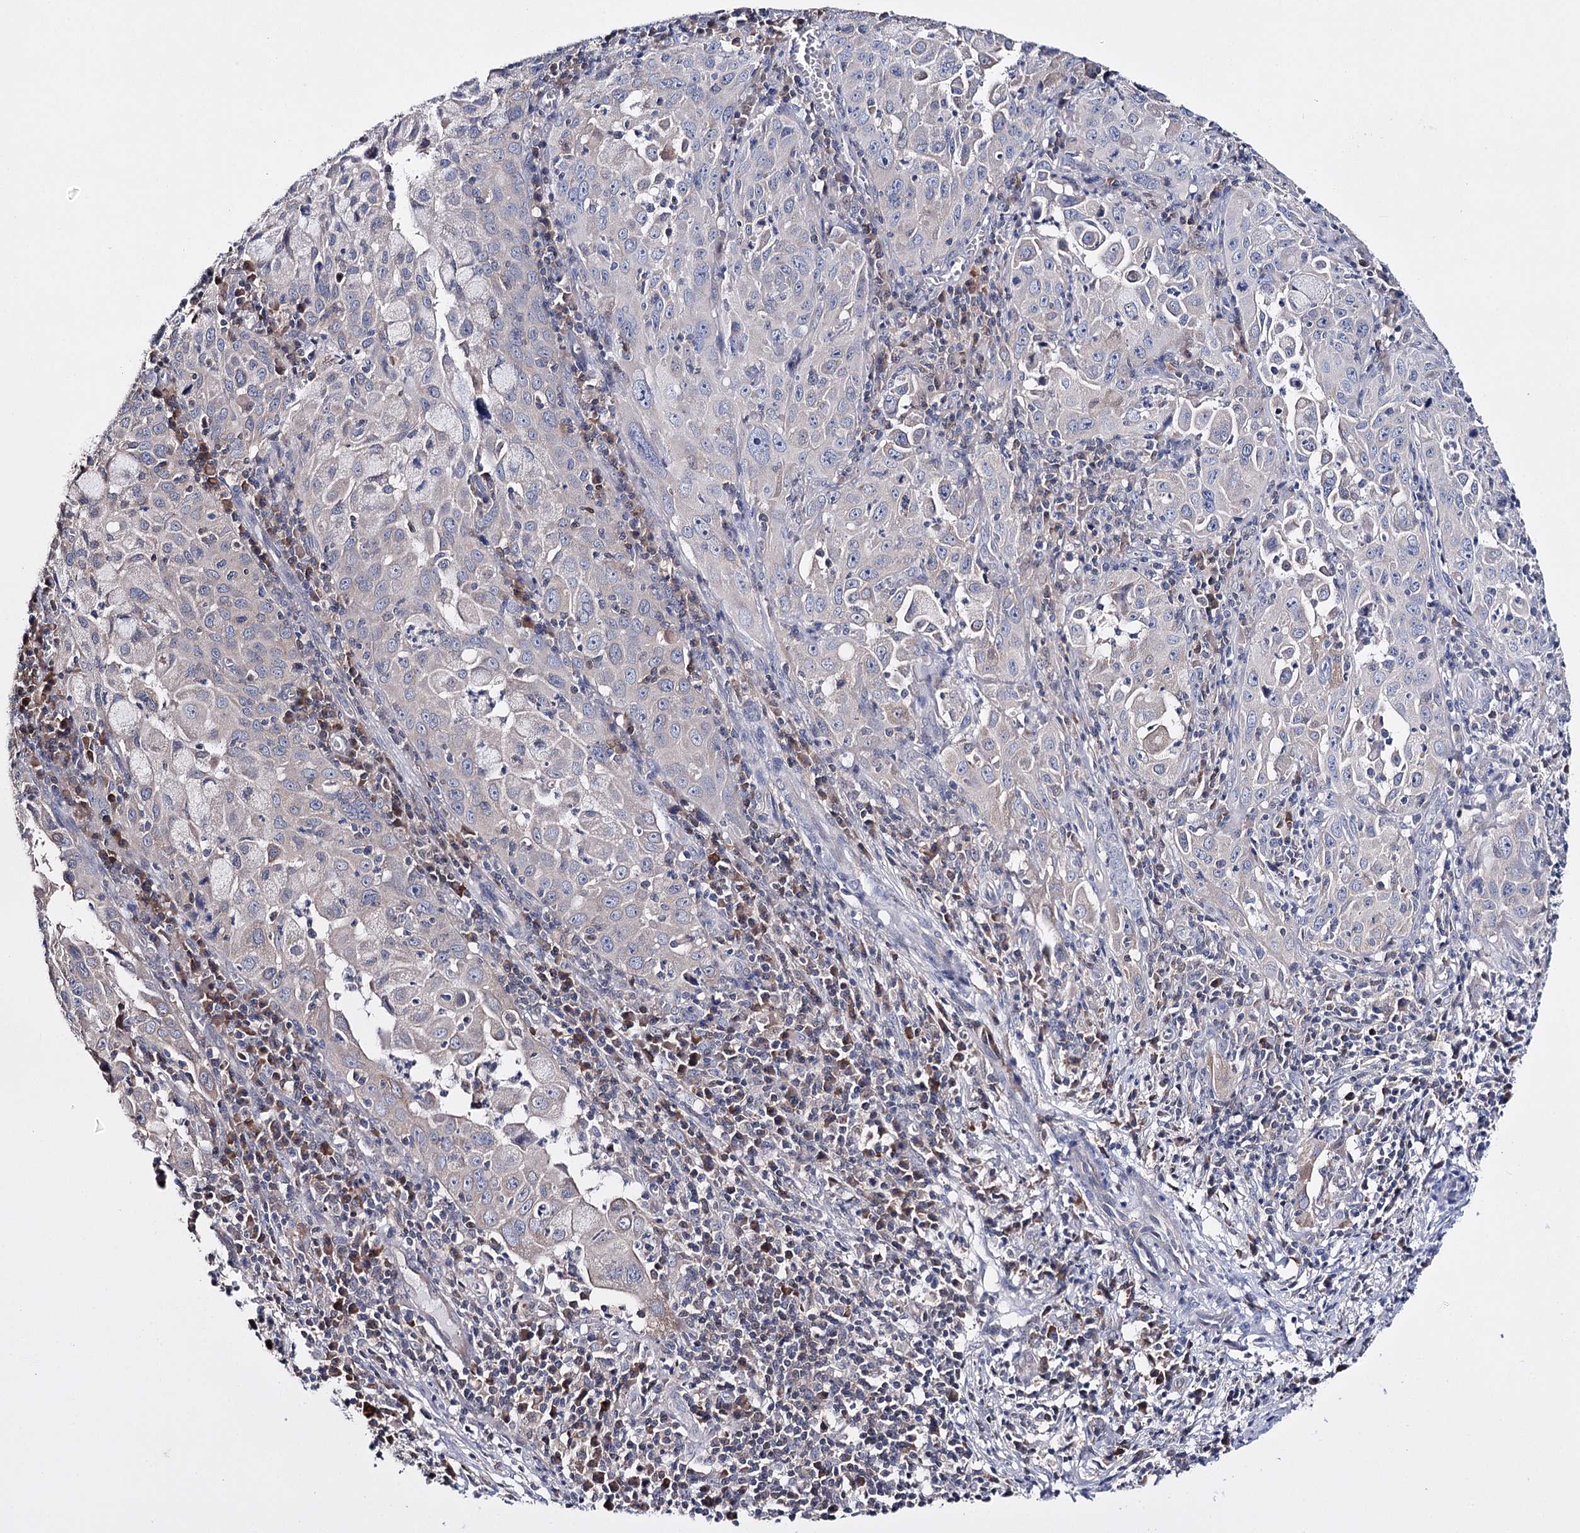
{"staining": {"intensity": "negative", "quantity": "none", "location": "none"}, "tissue": "cervical cancer", "cell_type": "Tumor cells", "image_type": "cancer", "snomed": [{"axis": "morphology", "description": "Squamous cell carcinoma, NOS"}, {"axis": "topography", "description": "Cervix"}], "caption": "This is an immunohistochemistry (IHC) micrograph of squamous cell carcinoma (cervical). There is no staining in tumor cells.", "gene": "PTER", "patient": {"sex": "female", "age": 42}}